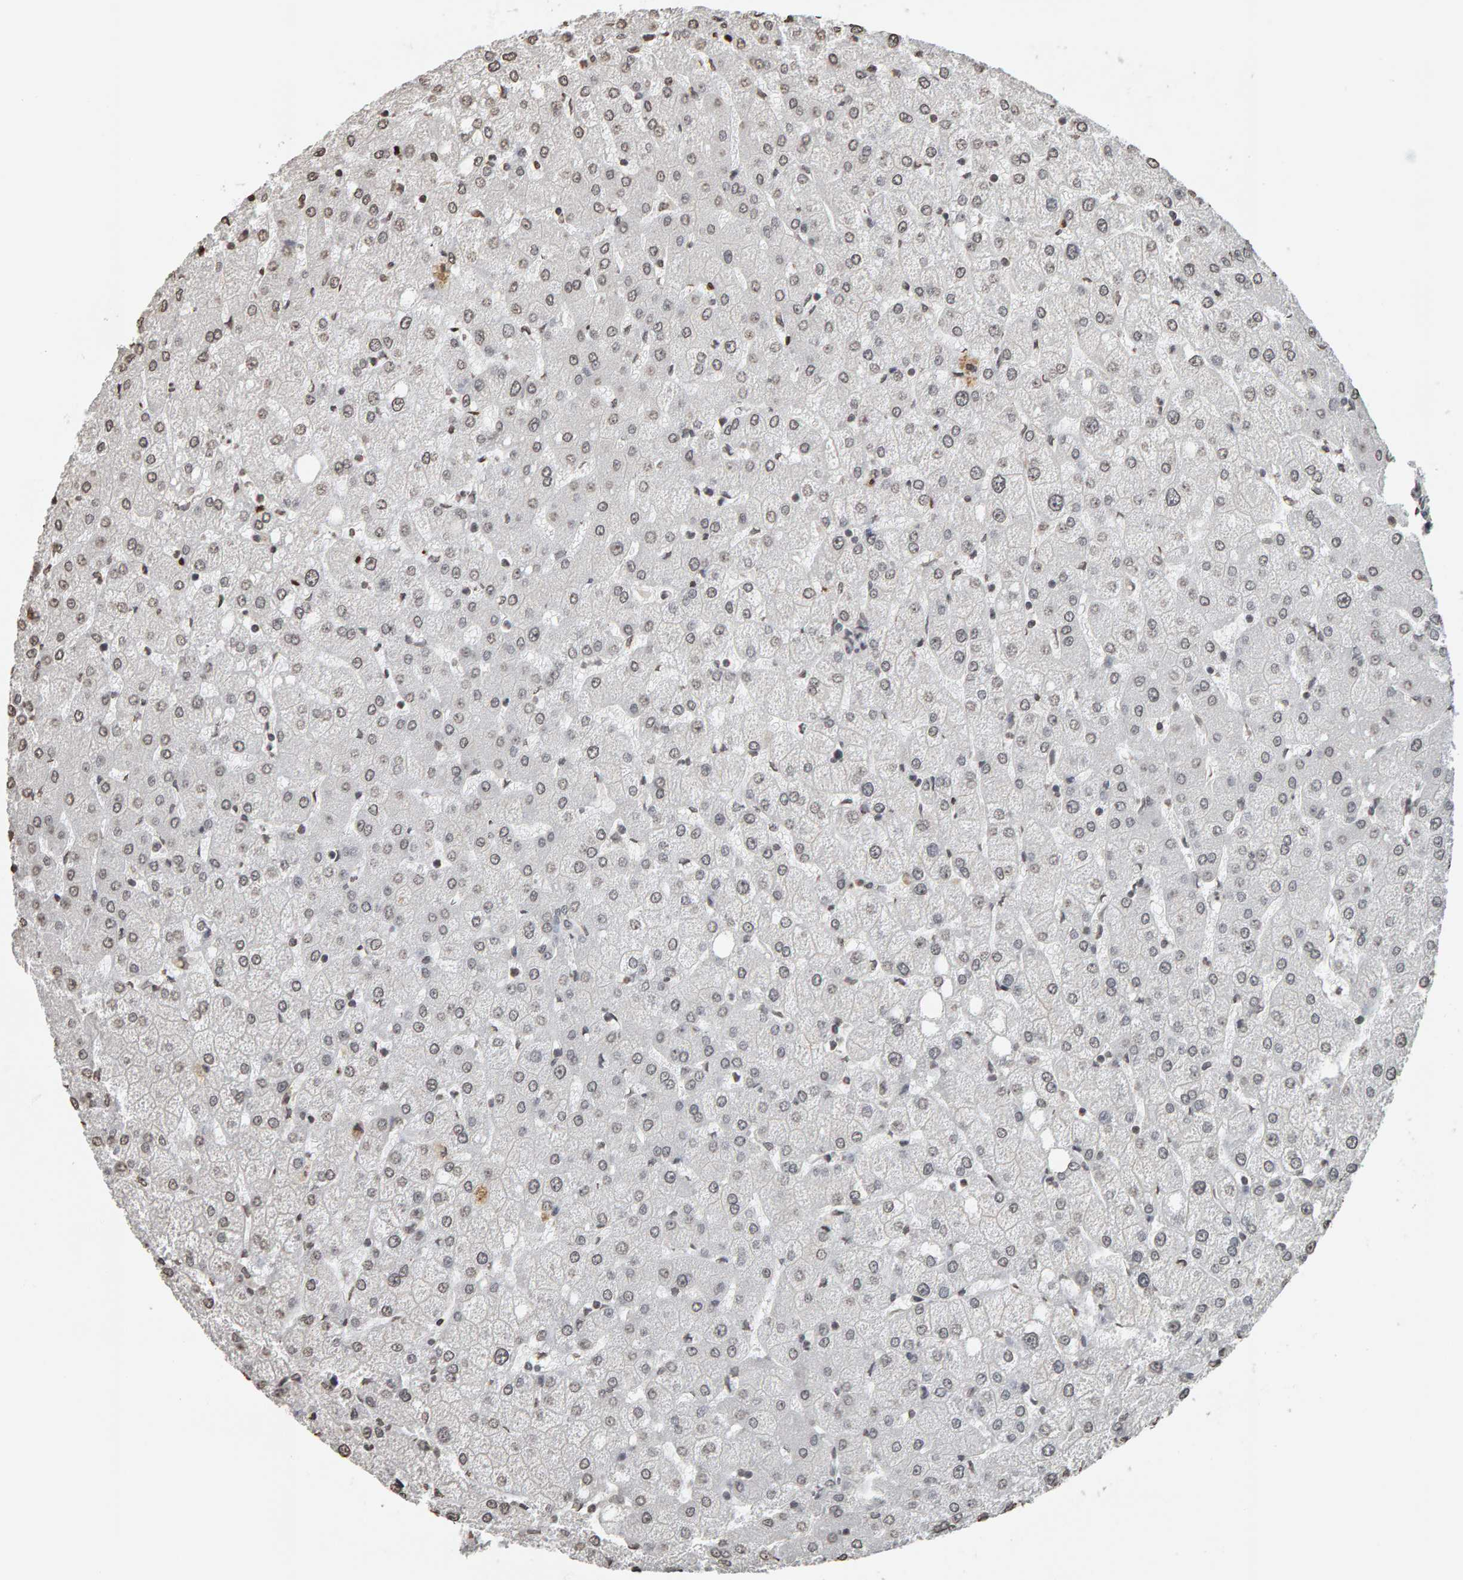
{"staining": {"intensity": "weak", "quantity": "<25%", "location": "nuclear"}, "tissue": "liver", "cell_type": "Cholangiocytes", "image_type": "normal", "snomed": [{"axis": "morphology", "description": "Normal tissue, NOS"}, {"axis": "topography", "description": "Liver"}], "caption": "An image of liver stained for a protein shows no brown staining in cholangiocytes. The staining is performed using DAB brown chromogen with nuclei counter-stained in using hematoxylin.", "gene": "AFF4", "patient": {"sex": "female", "age": 54}}